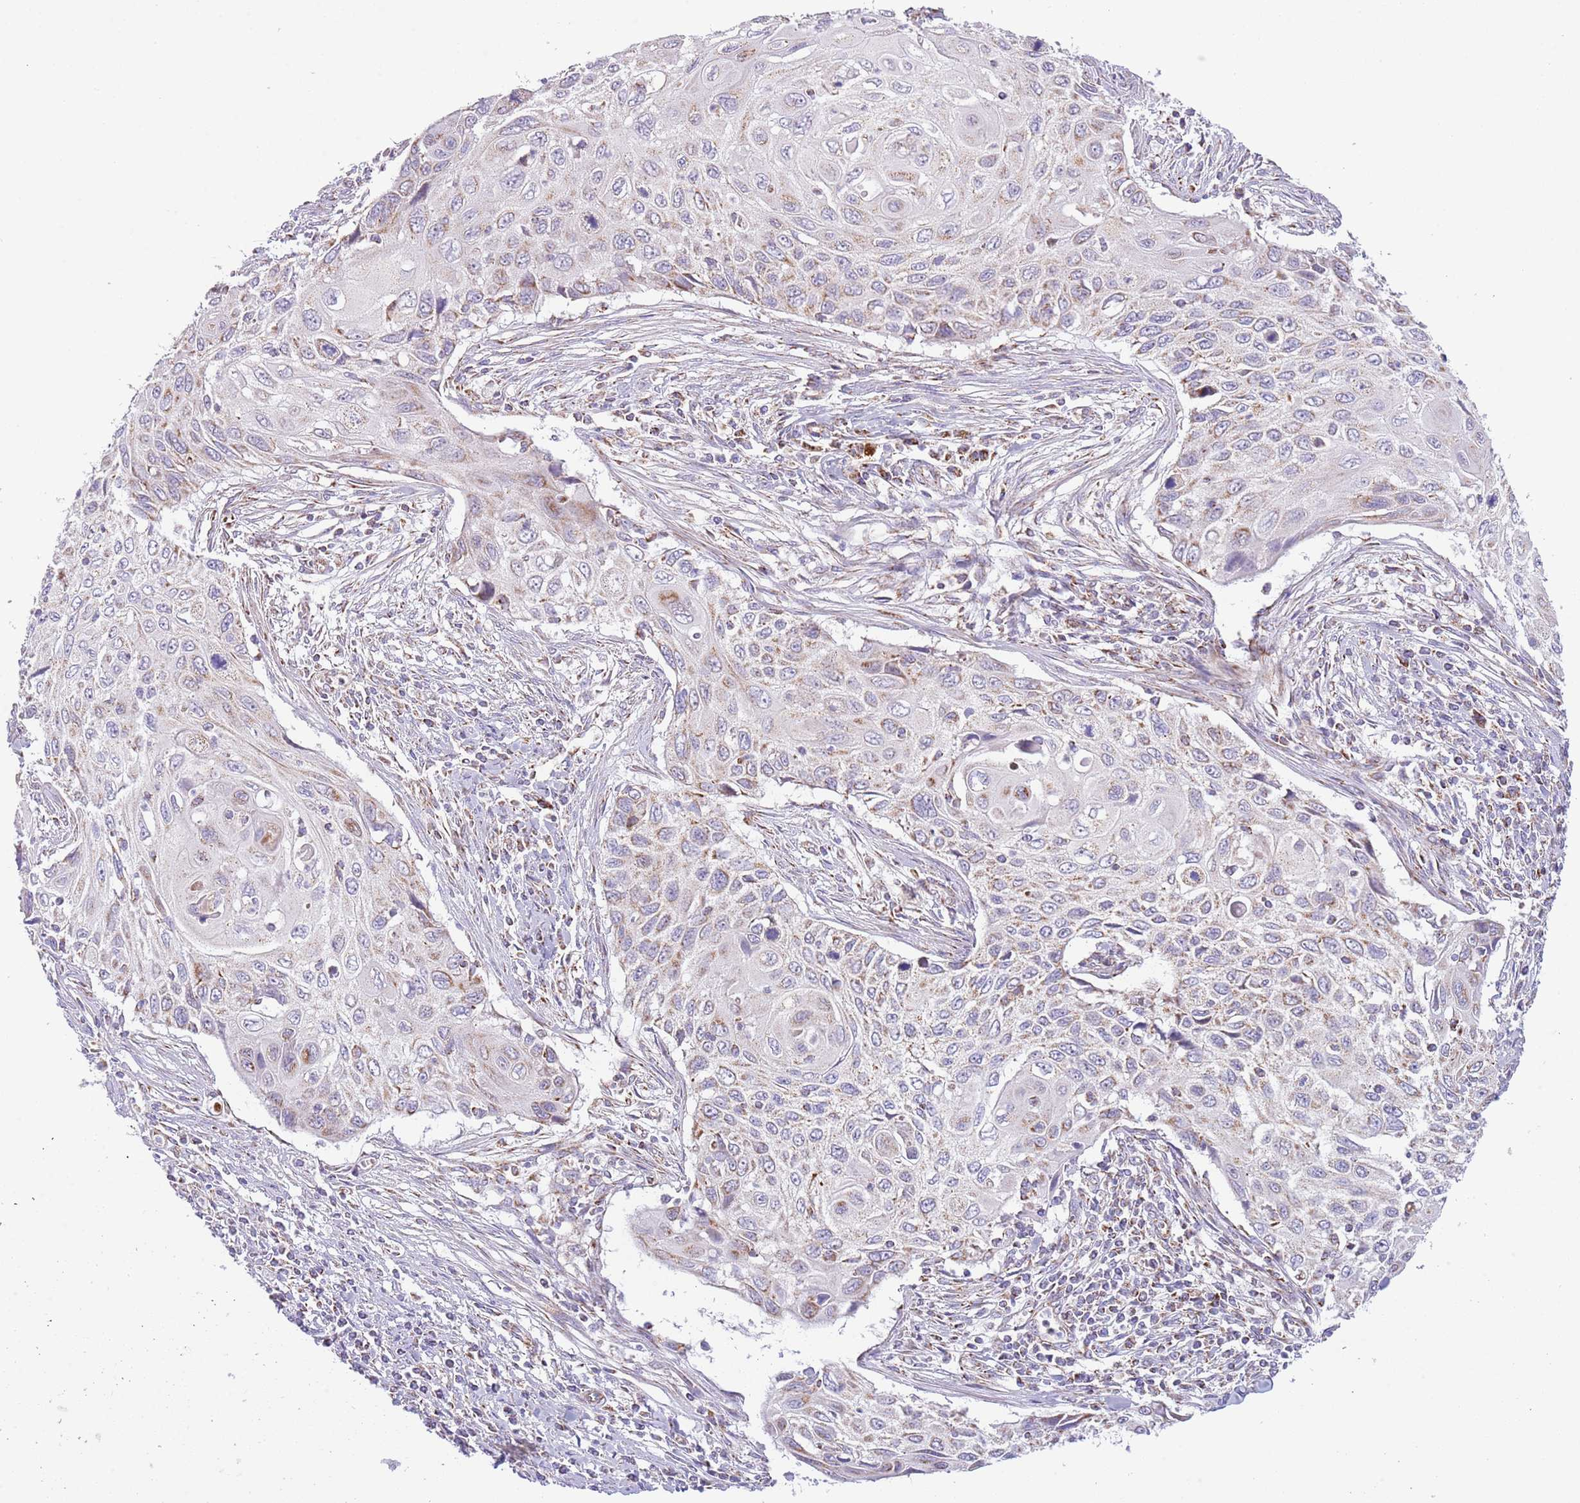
{"staining": {"intensity": "moderate", "quantity": "25%-75%", "location": "cytoplasmic/membranous"}, "tissue": "cervical cancer", "cell_type": "Tumor cells", "image_type": "cancer", "snomed": [{"axis": "morphology", "description": "Squamous cell carcinoma, NOS"}, {"axis": "topography", "description": "Cervix"}], "caption": "Protein staining by immunohistochemistry (IHC) exhibits moderate cytoplasmic/membranous positivity in approximately 25%-75% of tumor cells in cervical cancer (squamous cell carcinoma). (Brightfield microscopy of DAB IHC at high magnification).", "gene": "LHX6", "patient": {"sex": "female", "age": 70}}